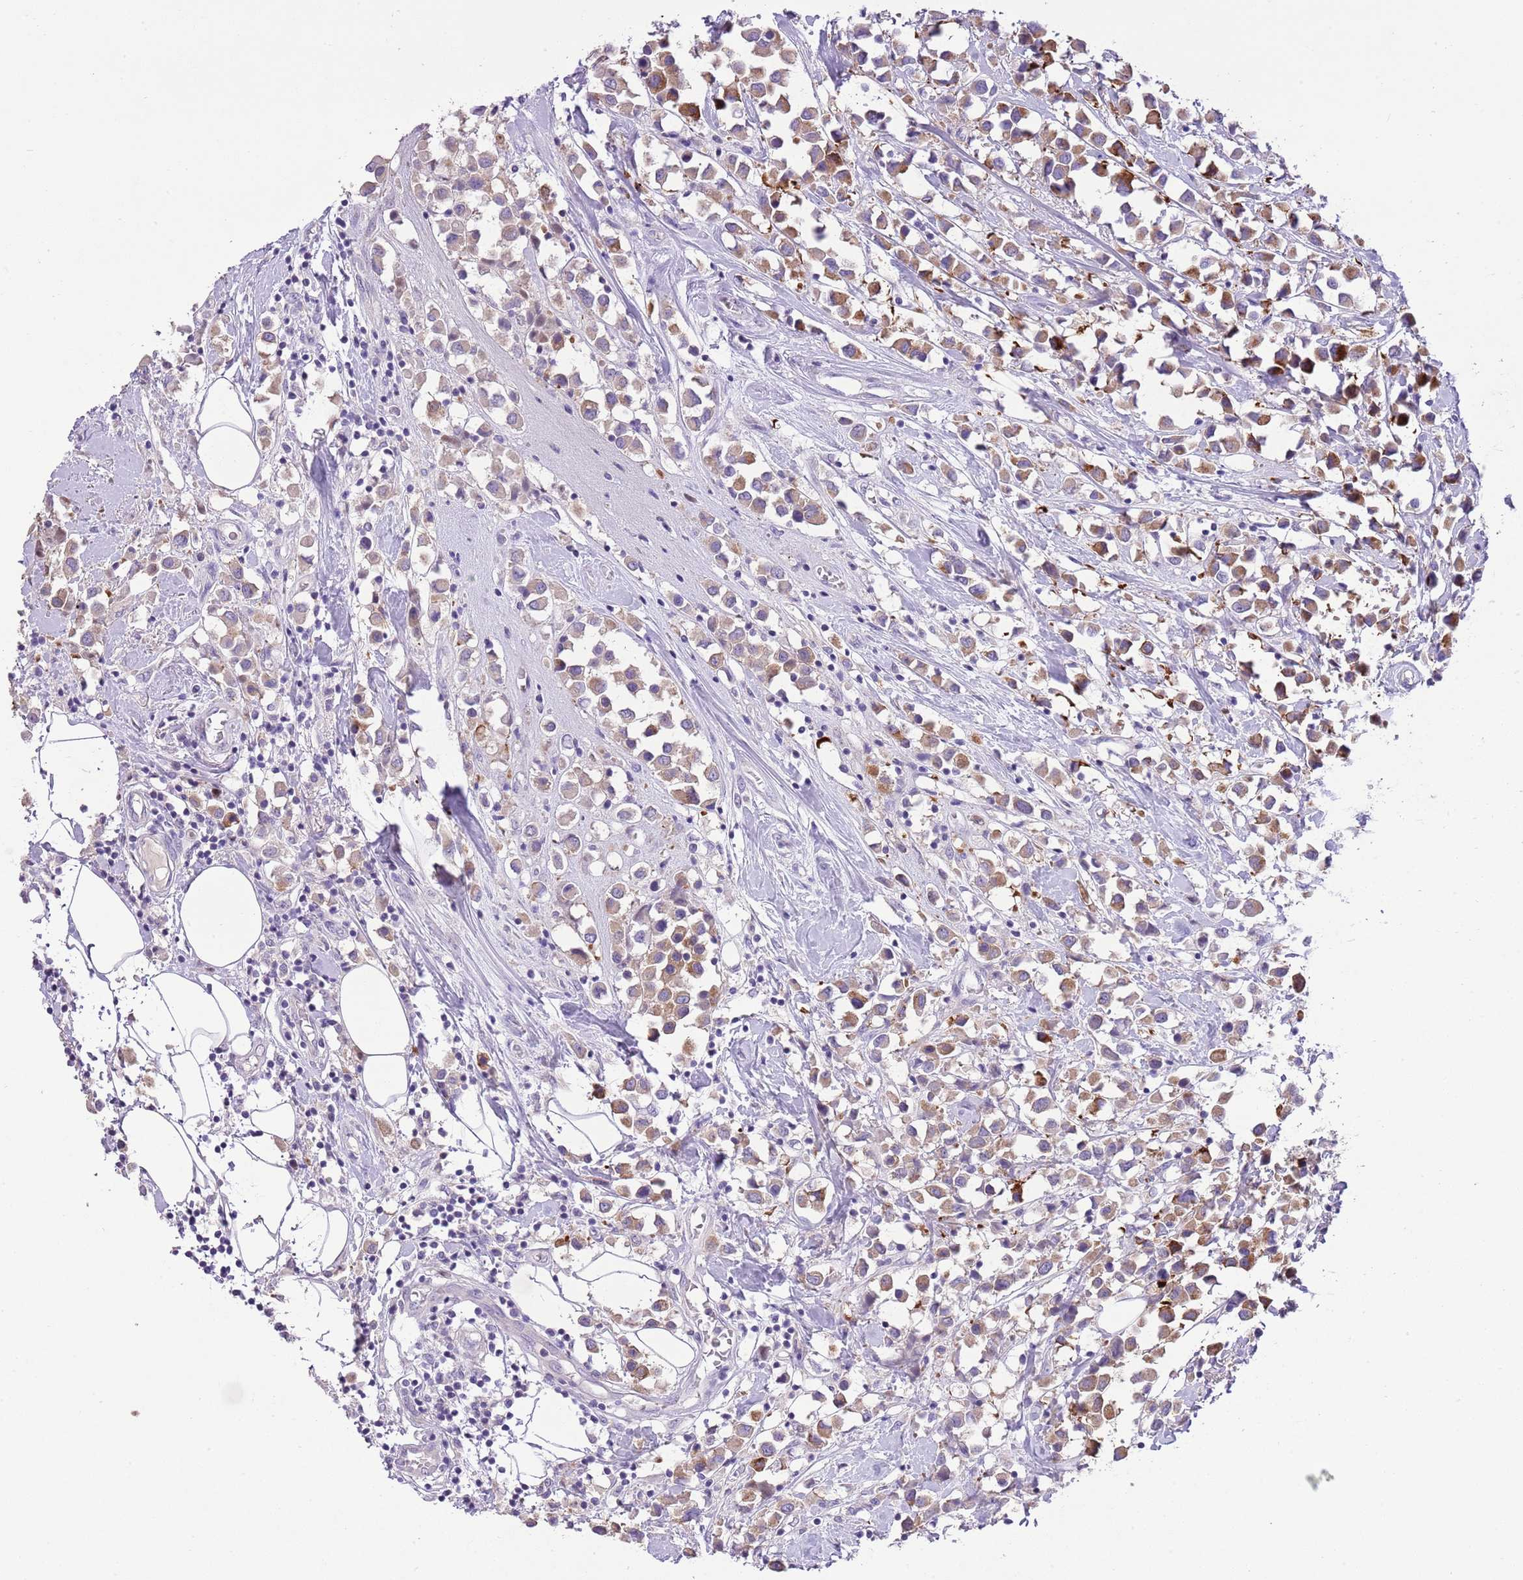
{"staining": {"intensity": "moderate", "quantity": ">75%", "location": "cytoplasmic/membranous"}, "tissue": "breast cancer", "cell_type": "Tumor cells", "image_type": "cancer", "snomed": [{"axis": "morphology", "description": "Duct carcinoma"}, {"axis": "topography", "description": "Breast"}], "caption": "This histopathology image displays immunohistochemistry (IHC) staining of breast cancer (infiltrating ductal carcinoma), with medium moderate cytoplasmic/membranous positivity in about >75% of tumor cells.", "gene": "CLEC2A", "patient": {"sex": "female", "age": 61}}